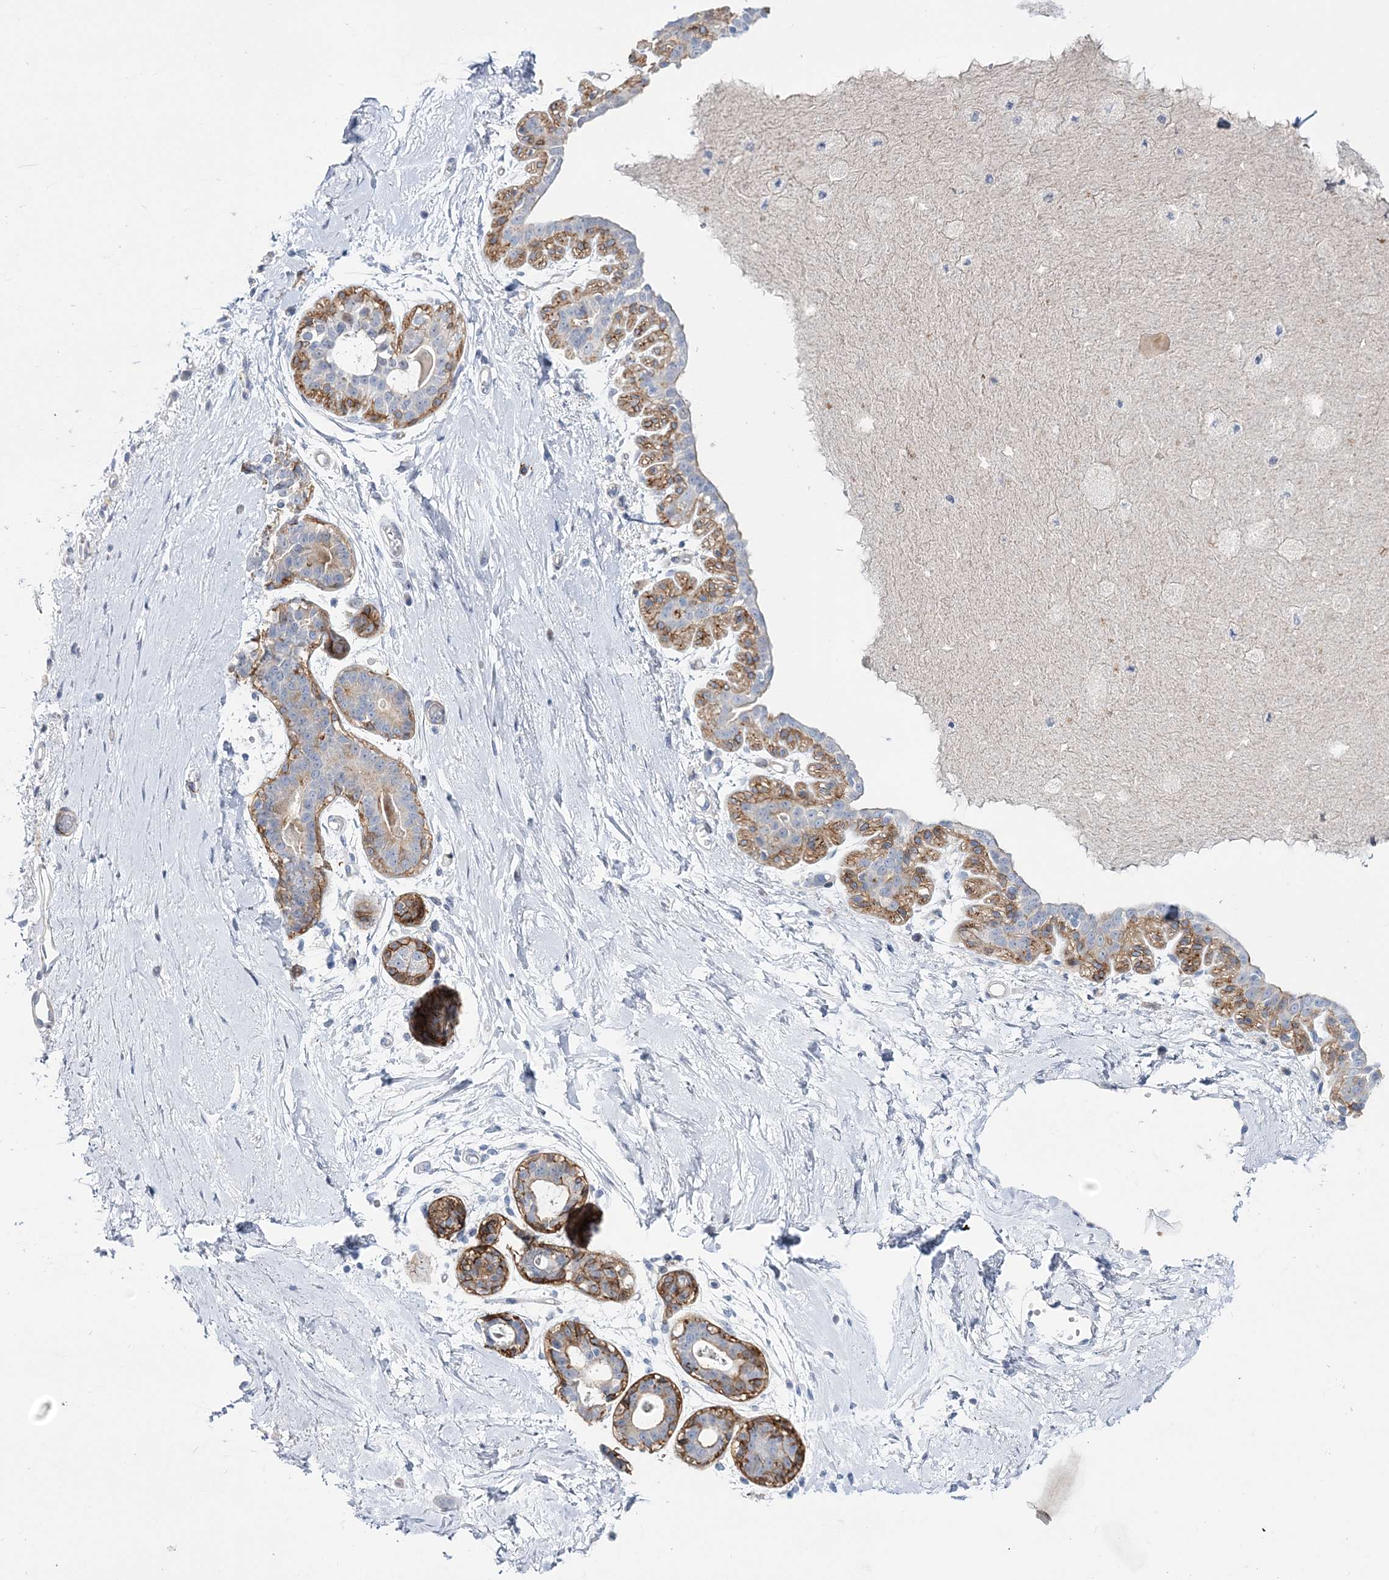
{"staining": {"intensity": "negative", "quantity": "none", "location": "none"}, "tissue": "breast", "cell_type": "Adipocytes", "image_type": "normal", "snomed": [{"axis": "morphology", "description": "Normal tissue, NOS"}, {"axis": "topography", "description": "Breast"}], "caption": "This is an IHC histopathology image of benign breast. There is no expression in adipocytes.", "gene": "ANO1", "patient": {"sex": "female", "age": 45}}